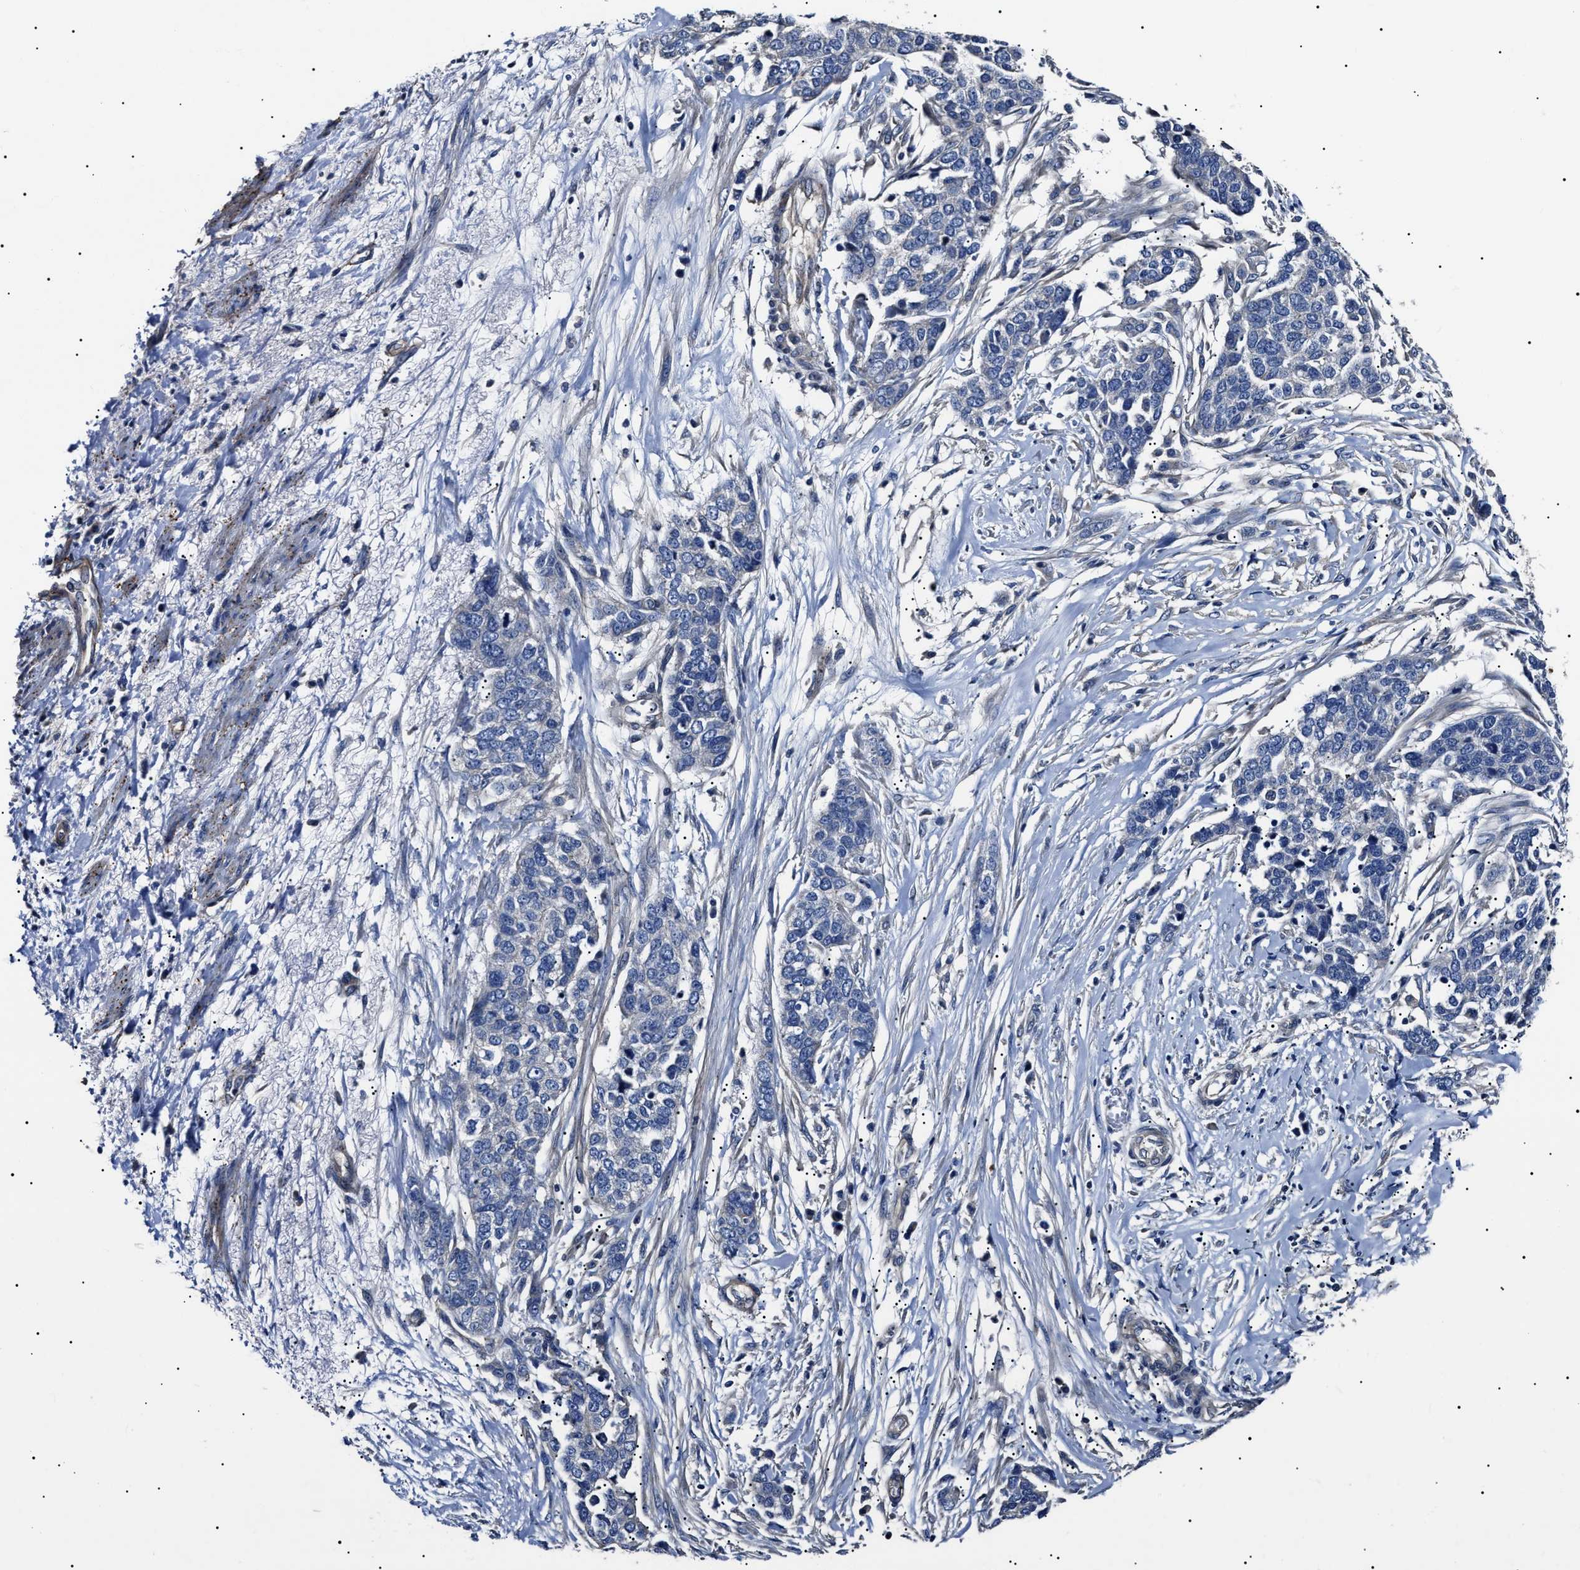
{"staining": {"intensity": "negative", "quantity": "none", "location": "none"}, "tissue": "ovarian cancer", "cell_type": "Tumor cells", "image_type": "cancer", "snomed": [{"axis": "morphology", "description": "Cystadenocarcinoma, serous, NOS"}, {"axis": "topography", "description": "Ovary"}], "caption": "Serous cystadenocarcinoma (ovarian) was stained to show a protein in brown. There is no significant positivity in tumor cells. (DAB (3,3'-diaminobenzidine) IHC visualized using brightfield microscopy, high magnification).", "gene": "KLHL42", "patient": {"sex": "female", "age": 44}}